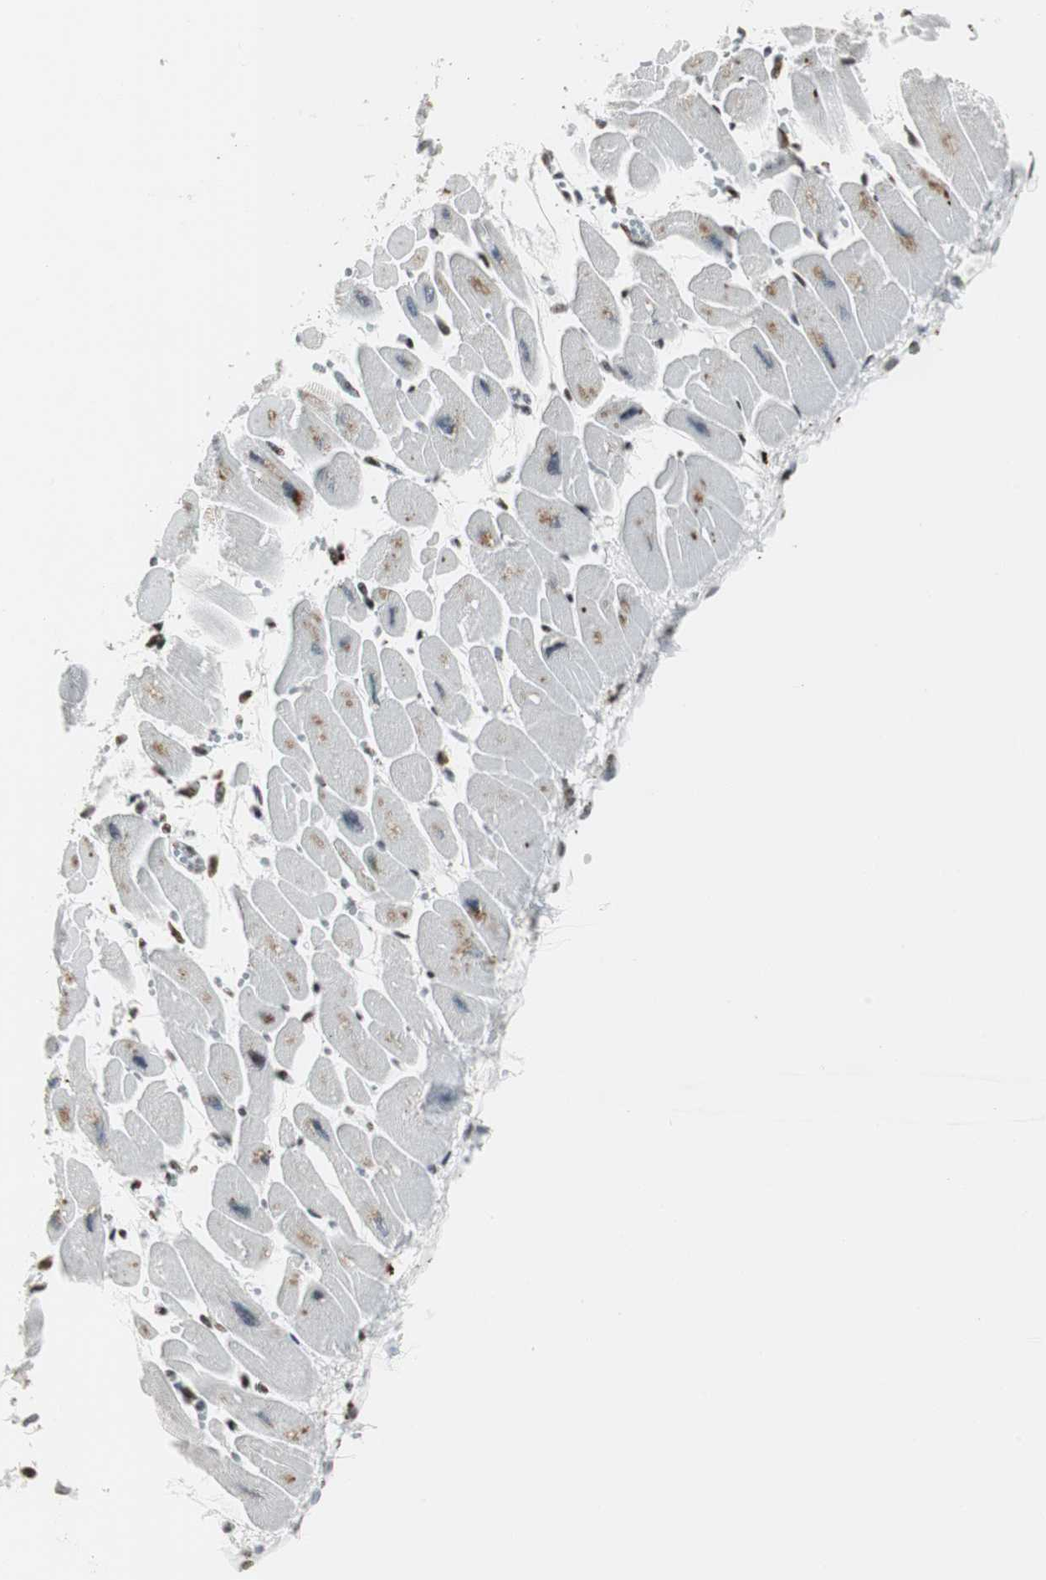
{"staining": {"intensity": "moderate", "quantity": "25%-75%", "location": "cytoplasmic/membranous,nuclear"}, "tissue": "heart muscle", "cell_type": "Cardiomyocytes", "image_type": "normal", "snomed": [{"axis": "morphology", "description": "Normal tissue, NOS"}, {"axis": "topography", "description": "Heart"}], "caption": "High-power microscopy captured an immunohistochemistry (IHC) histopathology image of benign heart muscle, revealing moderate cytoplasmic/membranous,nuclear positivity in about 25%-75% of cardiomyocytes. The protein of interest is shown in brown color, while the nuclei are stained blue.", "gene": "RBBP4", "patient": {"sex": "female", "age": 54}}